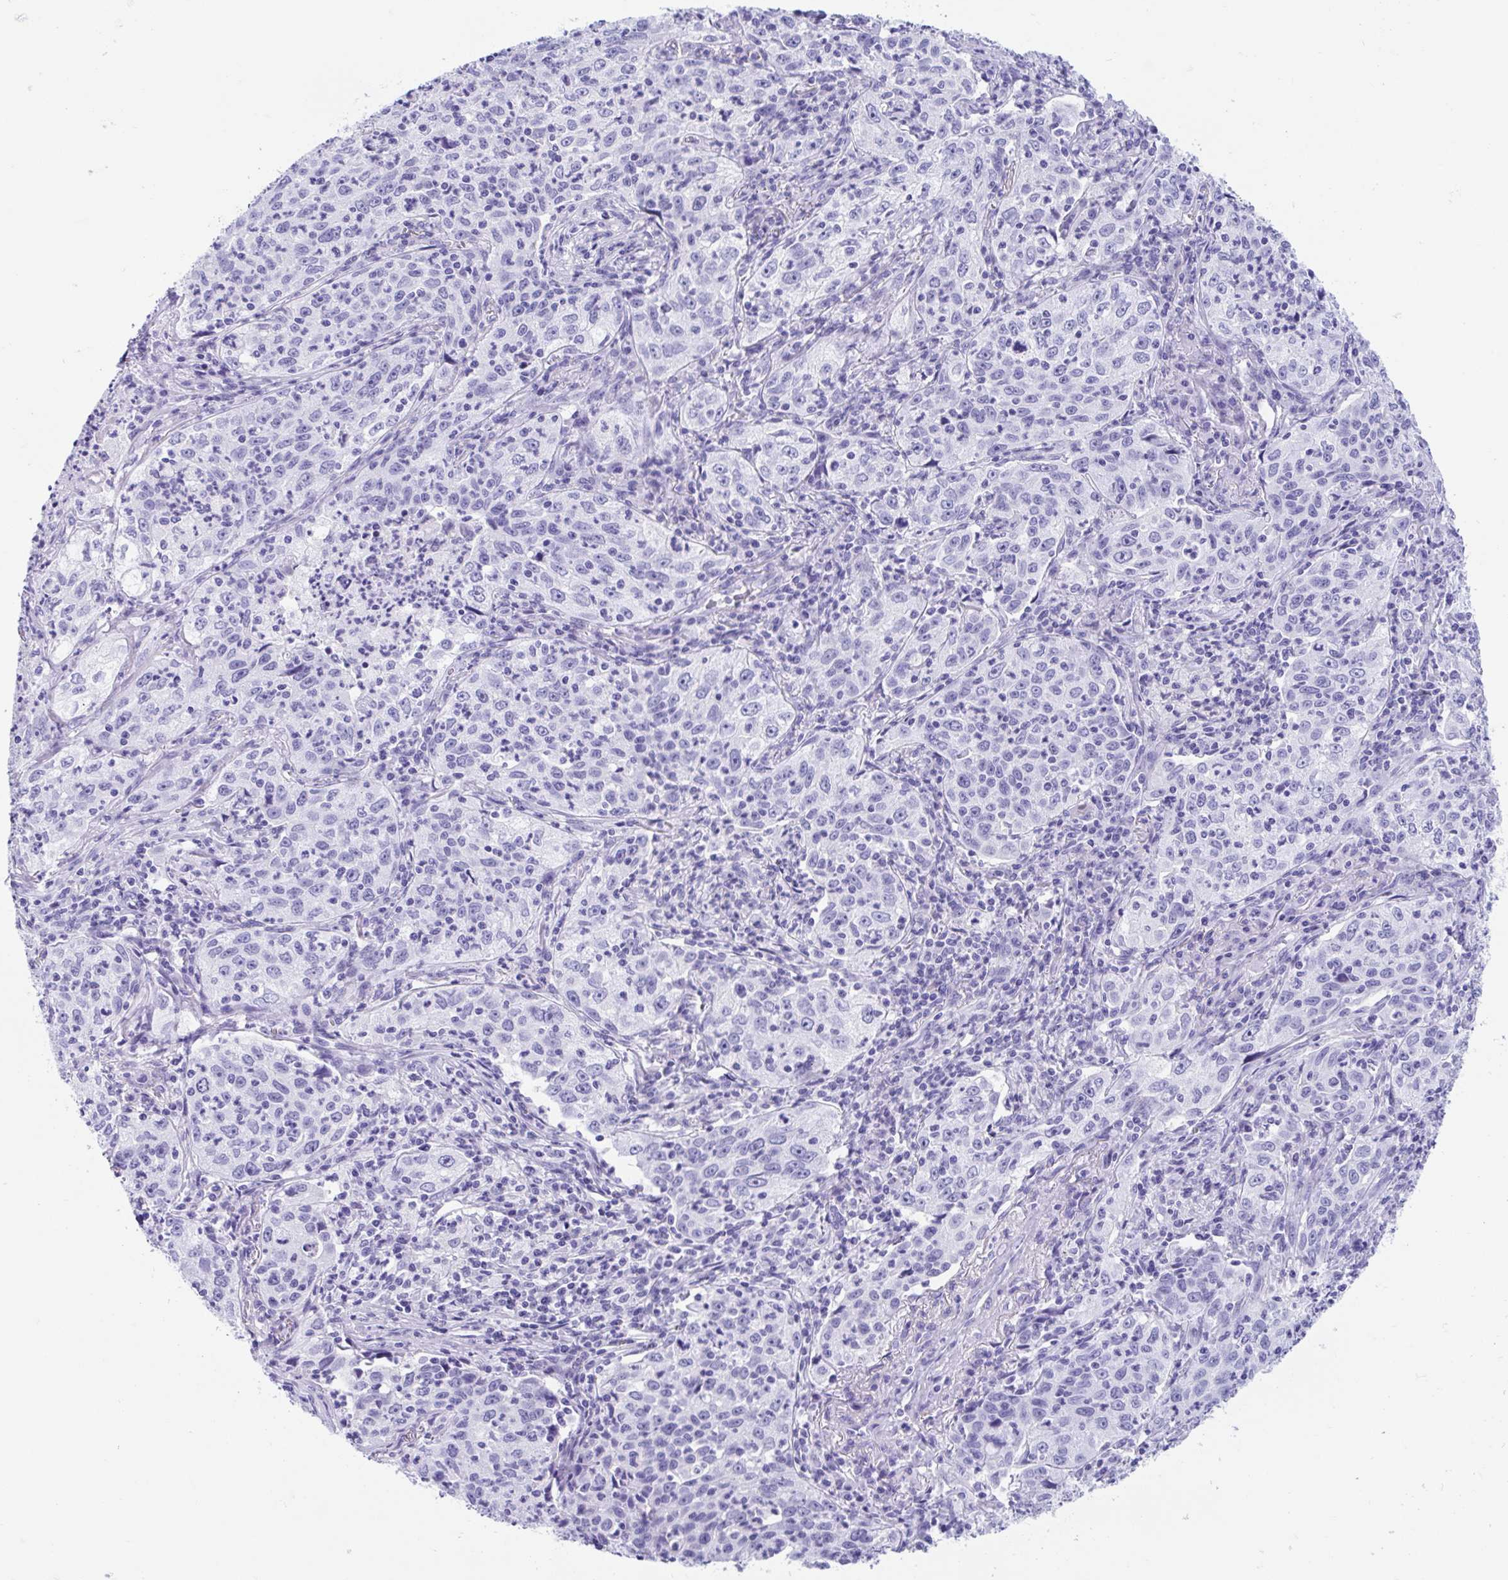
{"staining": {"intensity": "negative", "quantity": "none", "location": "none"}, "tissue": "lung cancer", "cell_type": "Tumor cells", "image_type": "cancer", "snomed": [{"axis": "morphology", "description": "Squamous cell carcinoma, NOS"}, {"axis": "topography", "description": "Lung"}], "caption": "Tumor cells show no significant positivity in lung cancer.", "gene": "TMEM35A", "patient": {"sex": "male", "age": 71}}